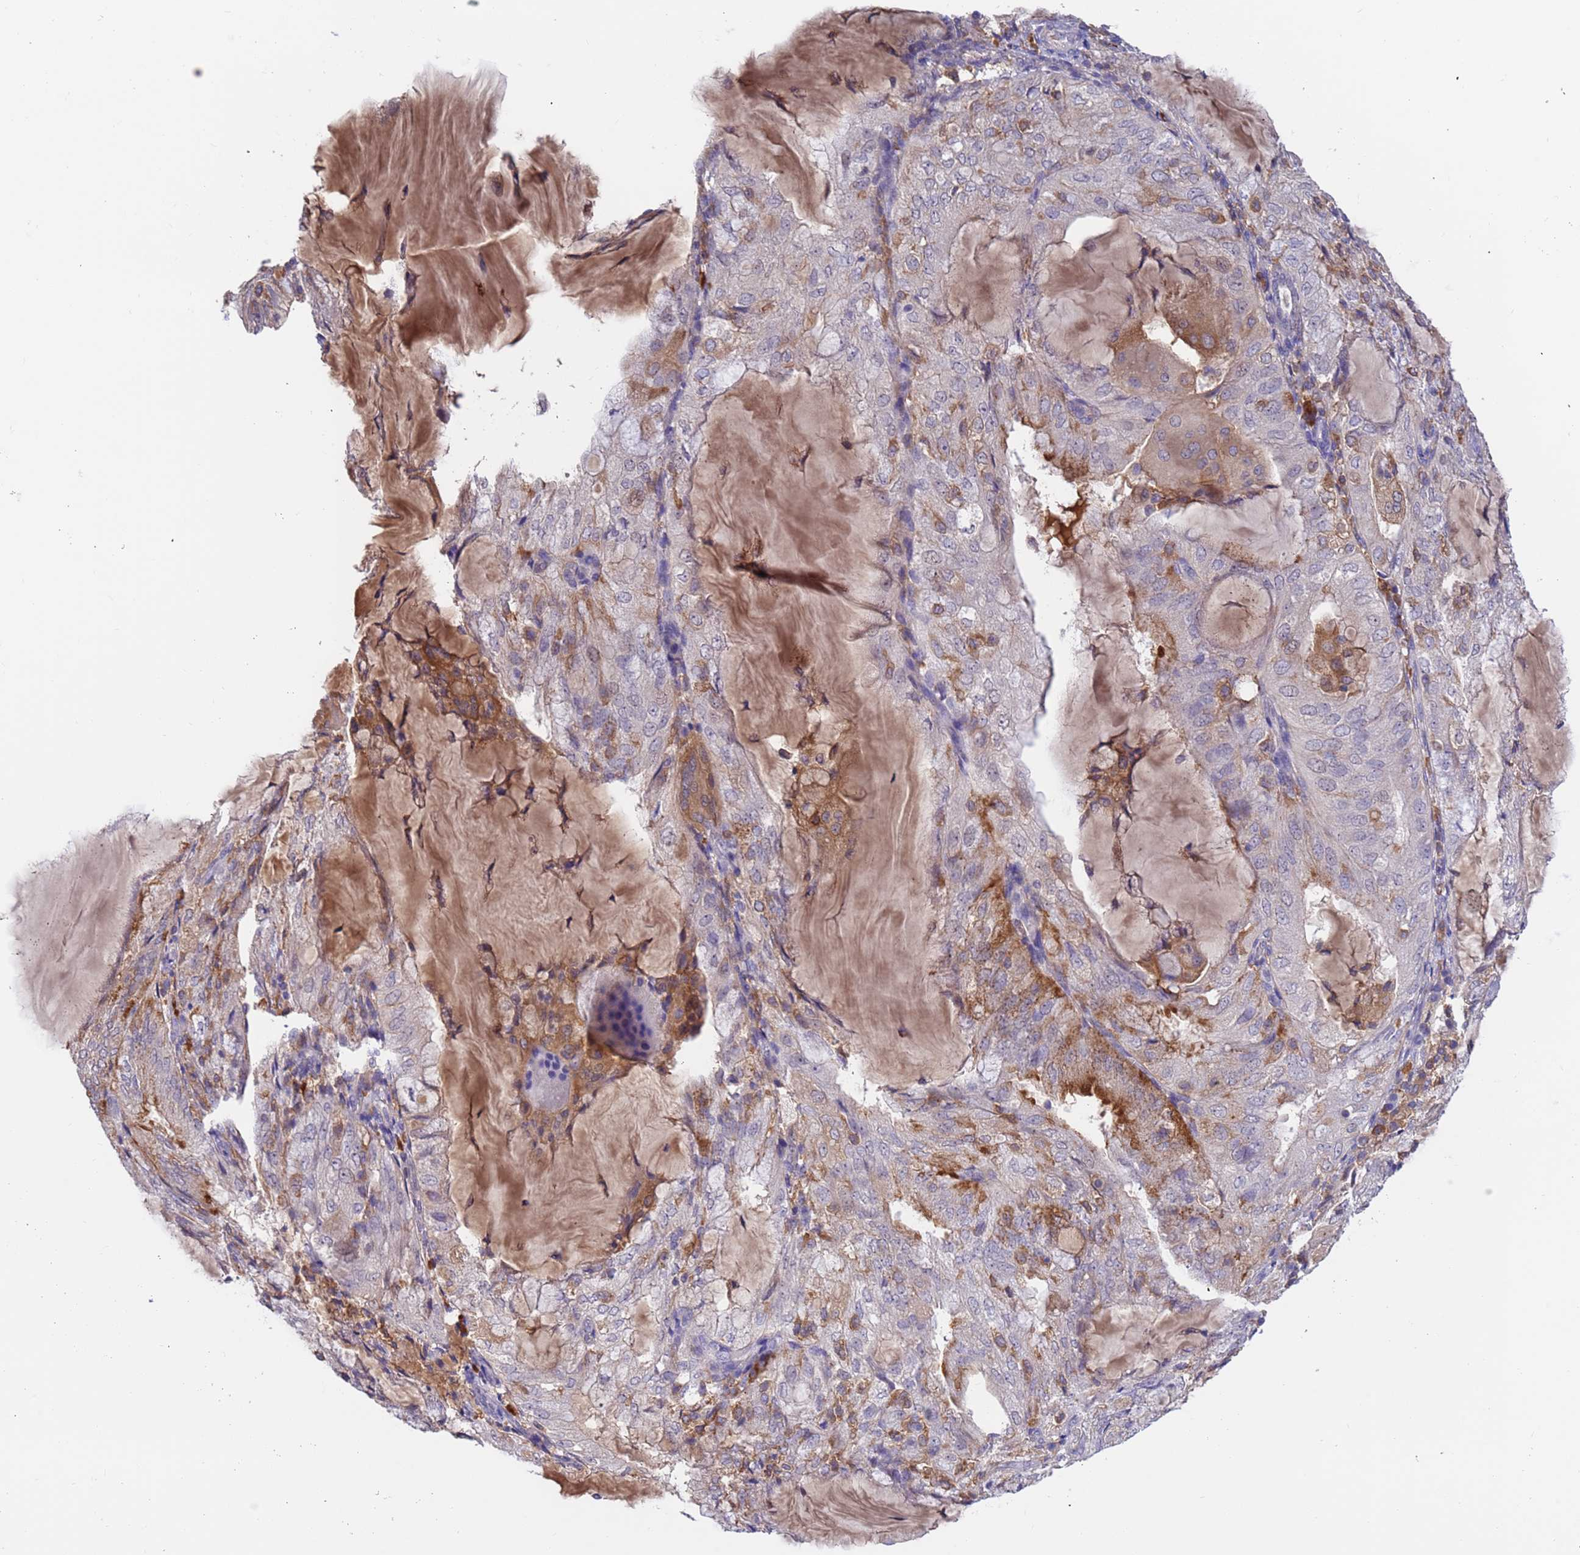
{"staining": {"intensity": "moderate", "quantity": "<25%", "location": "cytoplasmic/membranous"}, "tissue": "endometrial cancer", "cell_type": "Tumor cells", "image_type": "cancer", "snomed": [{"axis": "morphology", "description": "Adenocarcinoma, NOS"}, {"axis": "topography", "description": "Endometrium"}], "caption": "DAB (3,3'-diaminobenzidine) immunohistochemical staining of human adenocarcinoma (endometrial) reveals moderate cytoplasmic/membranous protein staining in approximately <25% of tumor cells.", "gene": "AMPD3", "patient": {"sex": "female", "age": 81}}